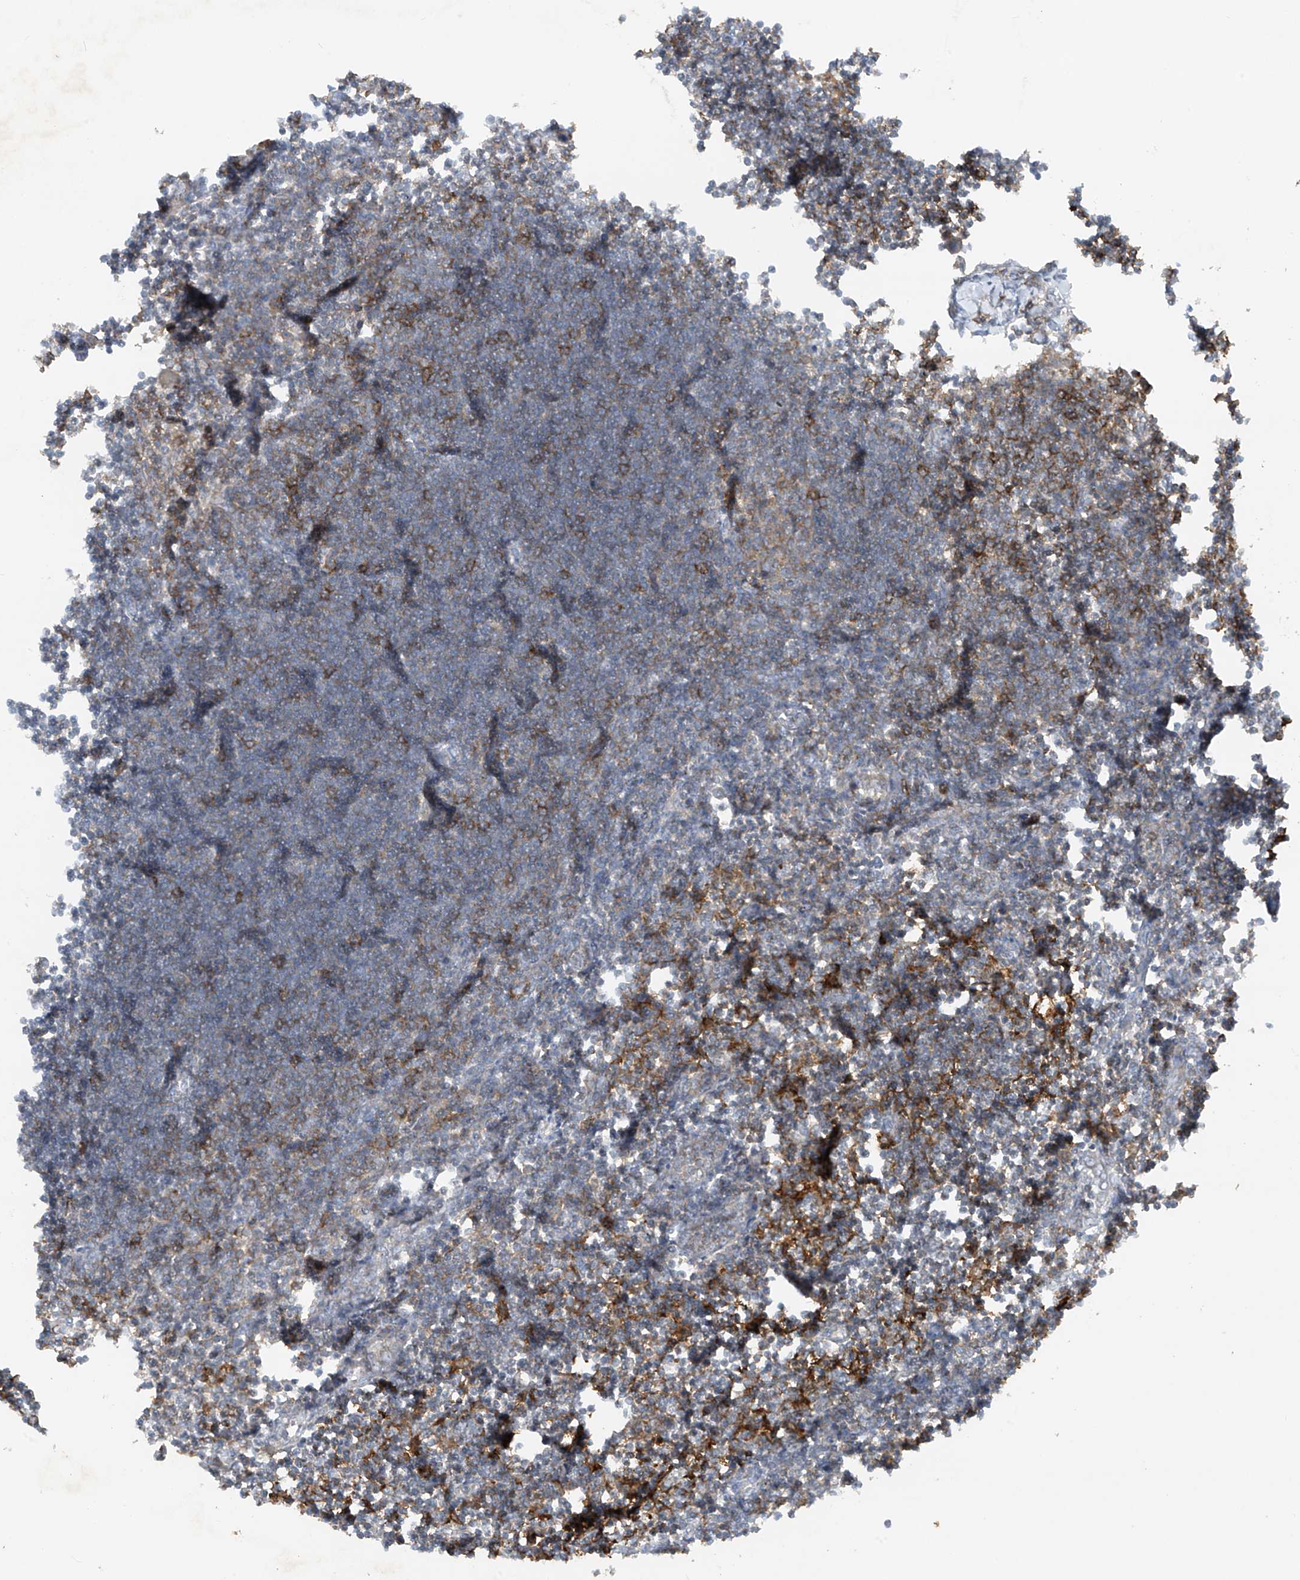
{"staining": {"intensity": "strong", "quantity": "25%-75%", "location": "cytoplasmic/membranous"}, "tissue": "lymph node", "cell_type": "Germinal center cells", "image_type": "normal", "snomed": [{"axis": "morphology", "description": "Normal tissue, NOS"}, {"axis": "morphology", "description": "Malignant melanoma, Metastatic site"}, {"axis": "topography", "description": "Lymph node"}], "caption": "Lymph node stained with immunohistochemistry displays strong cytoplasmic/membranous staining in about 25%-75% of germinal center cells.", "gene": "HLA", "patient": {"sex": "male", "age": 41}}